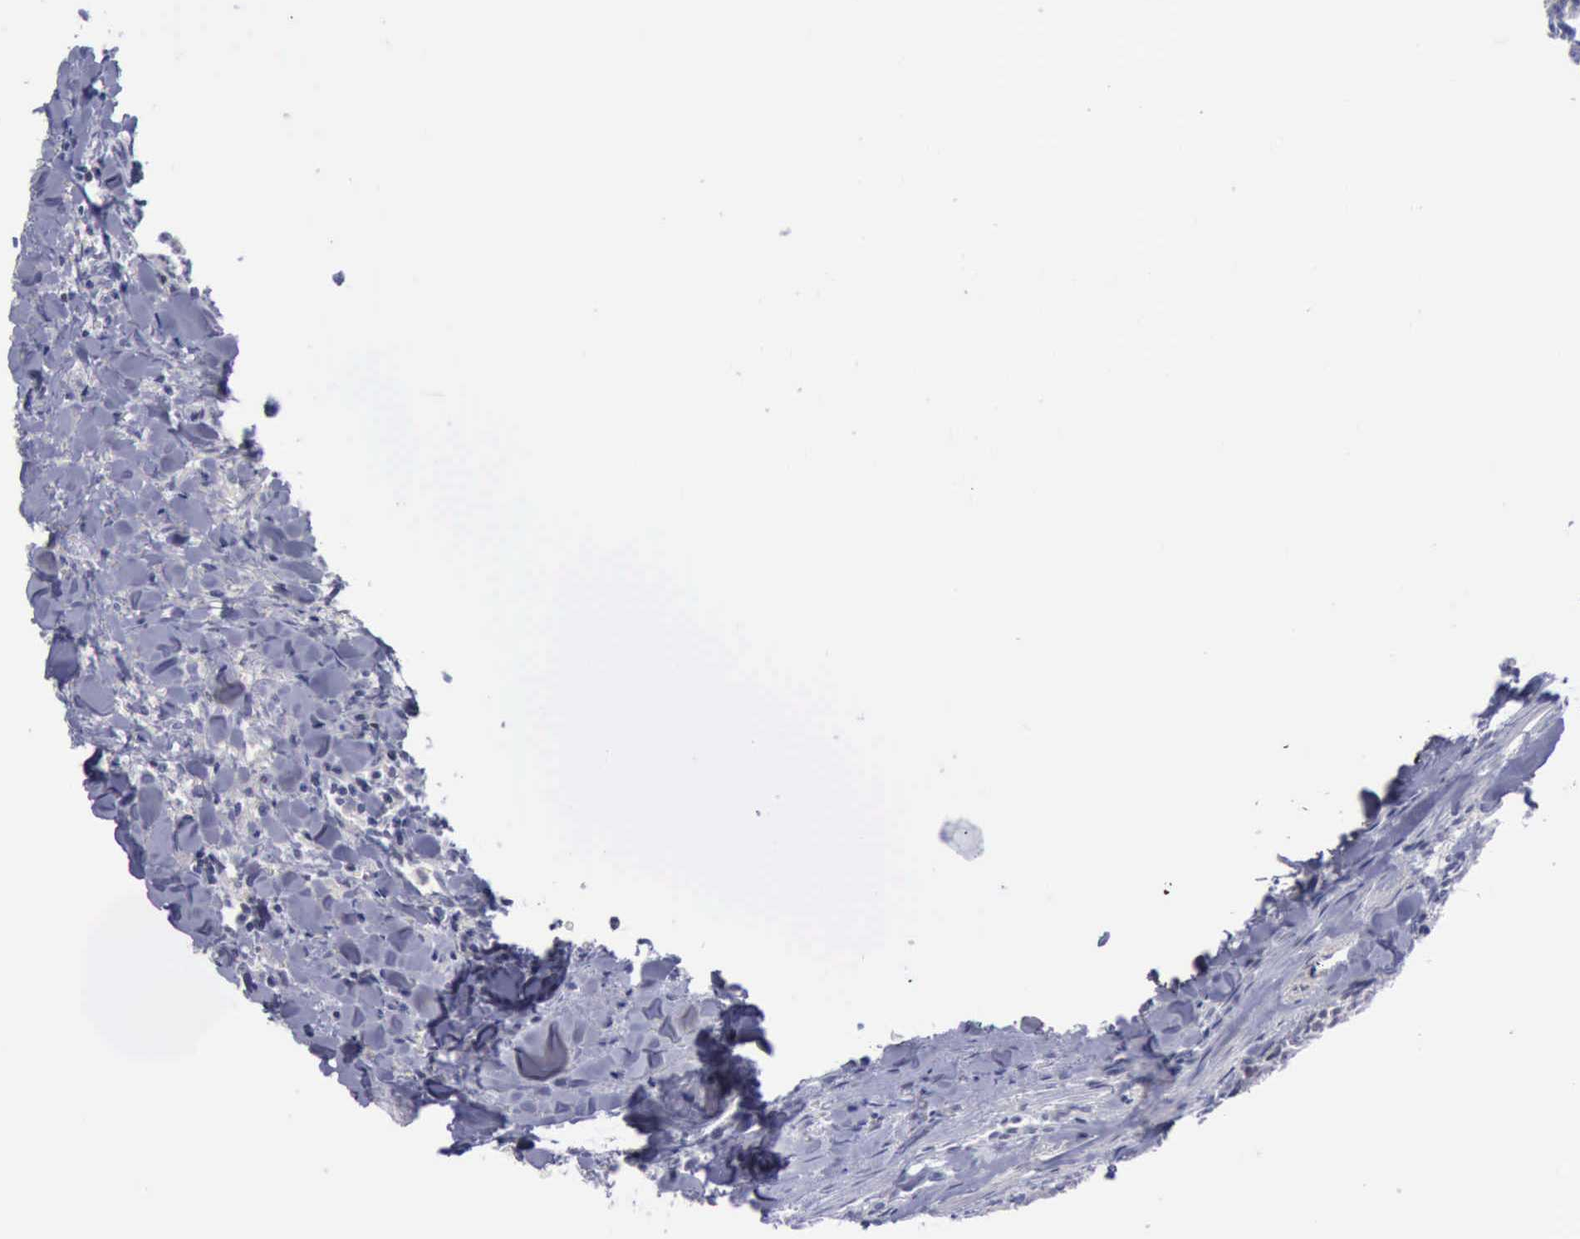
{"staining": {"intensity": "negative", "quantity": "none", "location": "none"}, "tissue": "head and neck cancer", "cell_type": "Tumor cells", "image_type": "cancer", "snomed": [{"axis": "morphology", "description": "Squamous cell carcinoma, NOS"}, {"axis": "topography", "description": "Salivary gland"}, {"axis": "topography", "description": "Head-Neck"}], "caption": "Immunohistochemistry micrograph of neoplastic tissue: head and neck cancer (squamous cell carcinoma) stained with DAB (3,3'-diaminobenzidine) displays no significant protein staining in tumor cells.", "gene": "SATB2", "patient": {"sex": "male", "age": 70}}